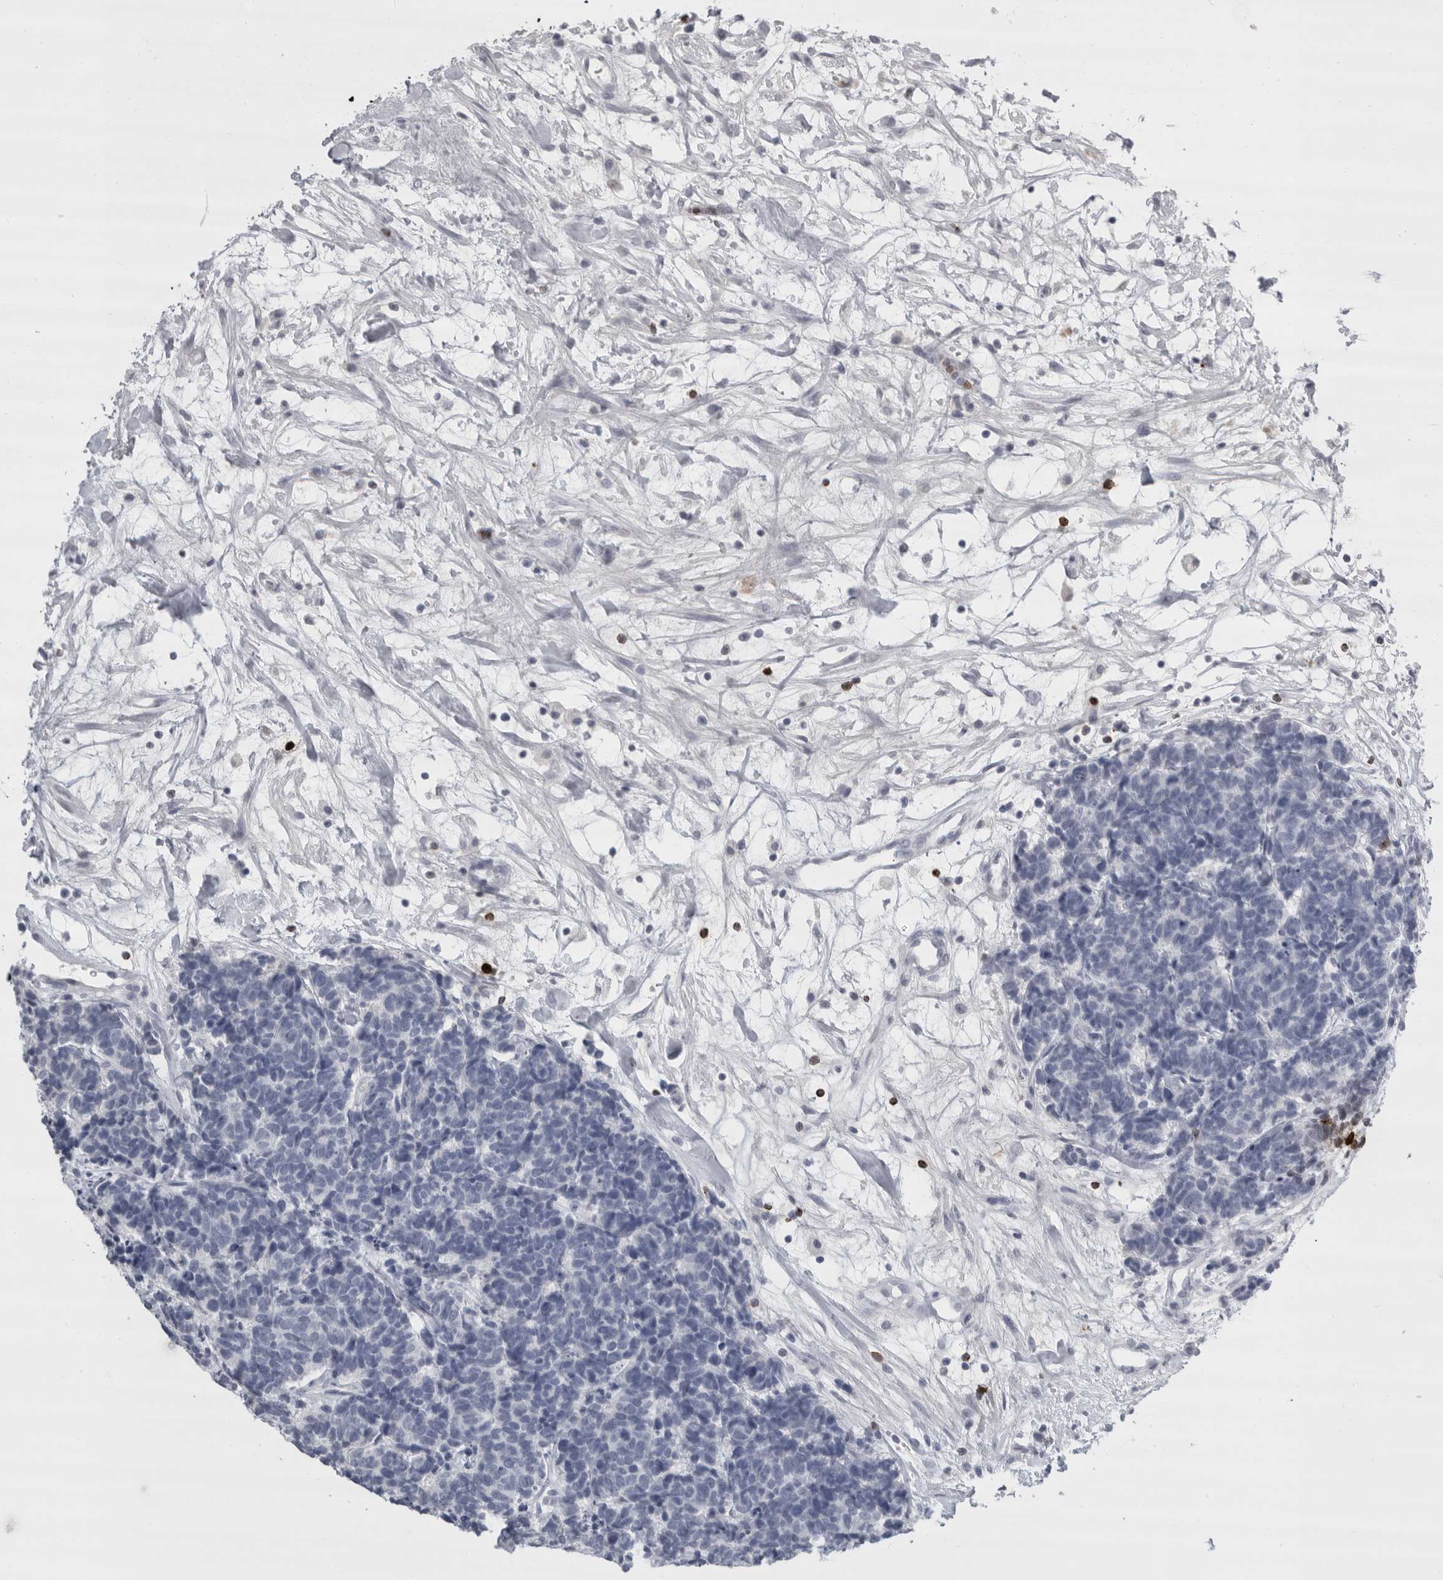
{"staining": {"intensity": "negative", "quantity": "none", "location": "none"}, "tissue": "carcinoid", "cell_type": "Tumor cells", "image_type": "cancer", "snomed": [{"axis": "morphology", "description": "Carcinoma, NOS"}, {"axis": "morphology", "description": "Carcinoid, malignant, NOS"}, {"axis": "topography", "description": "Urinary bladder"}], "caption": "An image of human carcinoma is negative for staining in tumor cells.", "gene": "GNLY", "patient": {"sex": "male", "age": 57}}